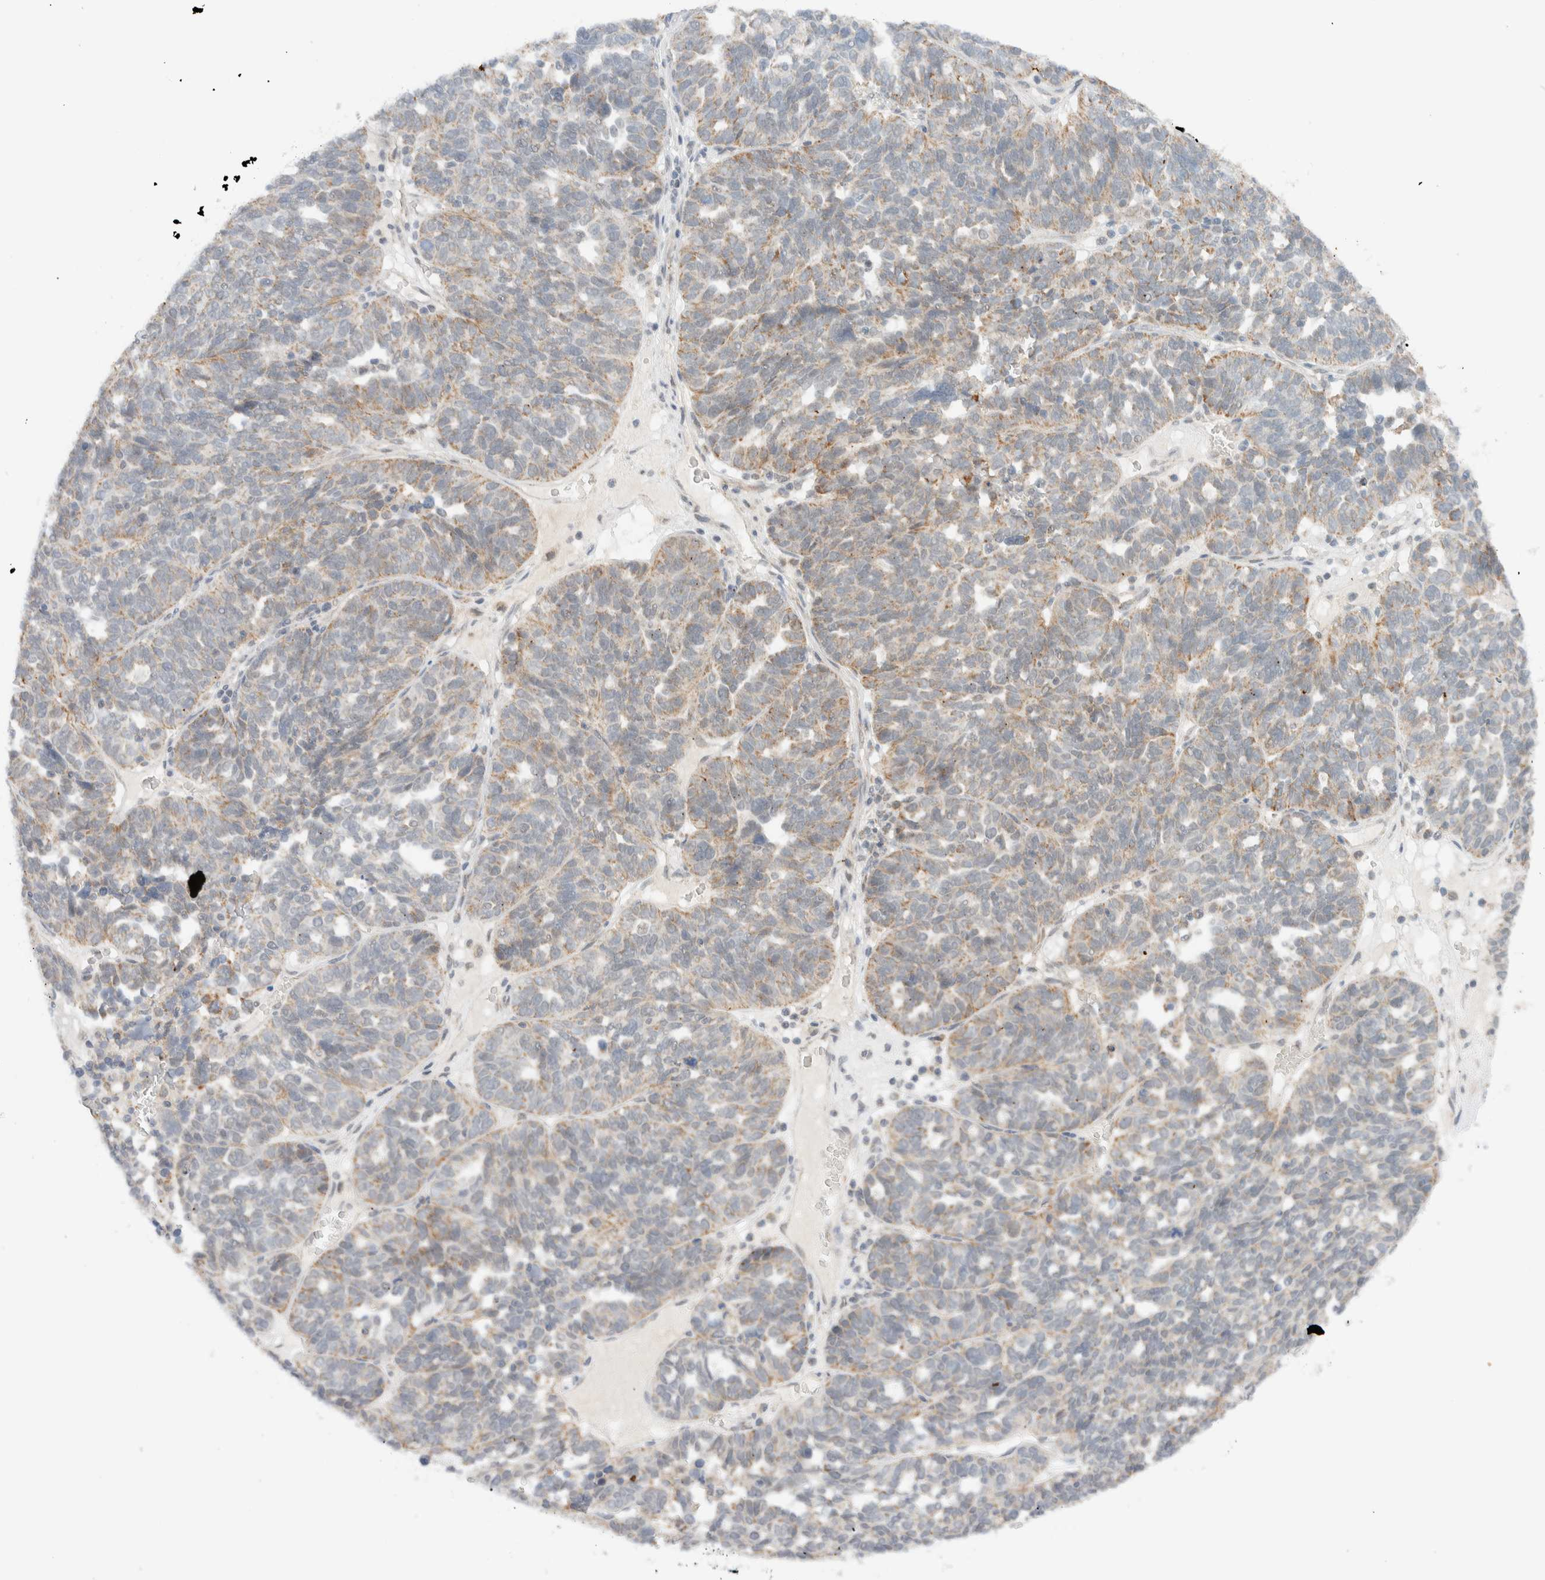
{"staining": {"intensity": "weak", "quantity": "25%-75%", "location": "cytoplasmic/membranous"}, "tissue": "ovarian cancer", "cell_type": "Tumor cells", "image_type": "cancer", "snomed": [{"axis": "morphology", "description": "Cystadenocarcinoma, serous, NOS"}, {"axis": "topography", "description": "Ovary"}], "caption": "A brown stain labels weak cytoplasmic/membranous positivity of a protein in ovarian cancer (serous cystadenocarcinoma) tumor cells.", "gene": "MRPL41", "patient": {"sex": "female", "age": 59}}